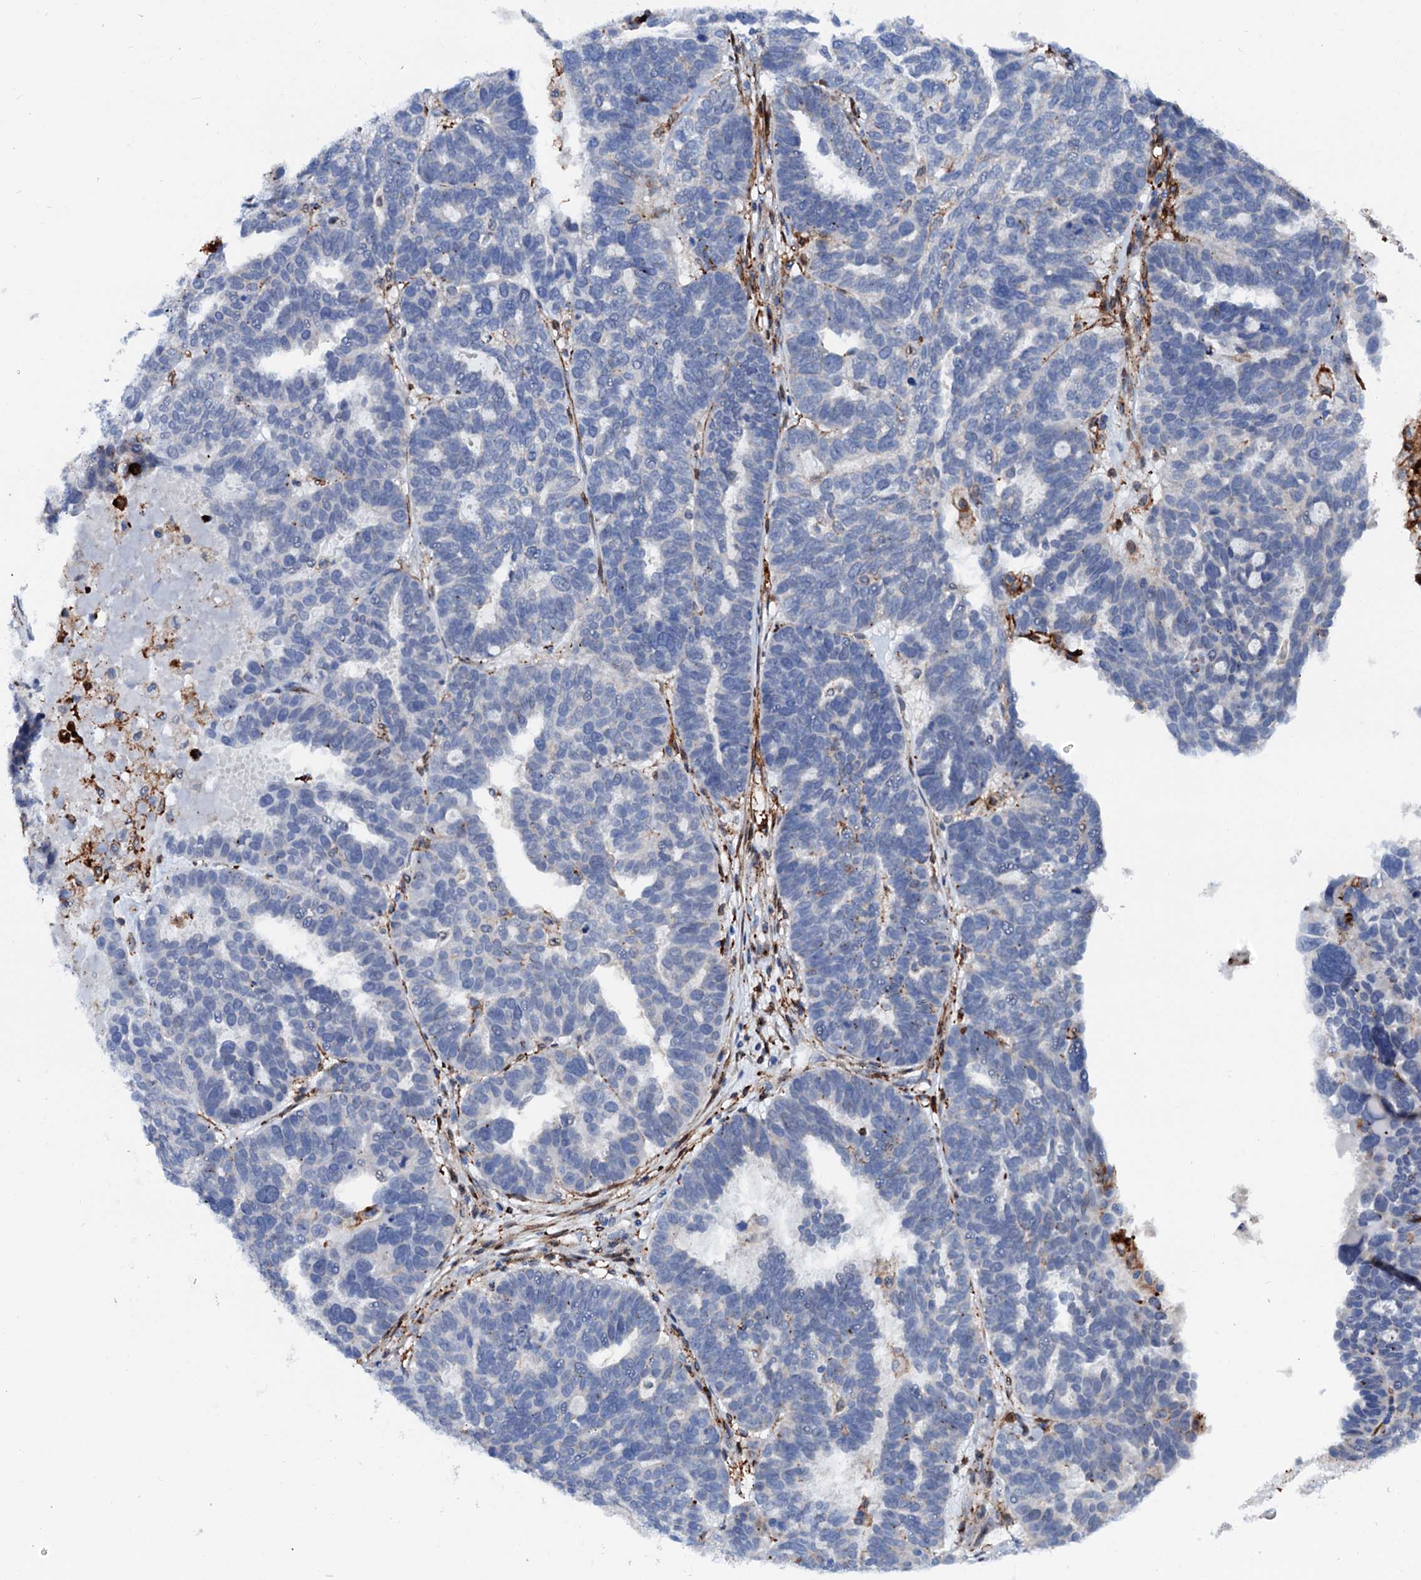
{"staining": {"intensity": "negative", "quantity": "none", "location": "none"}, "tissue": "ovarian cancer", "cell_type": "Tumor cells", "image_type": "cancer", "snomed": [{"axis": "morphology", "description": "Cystadenocarcinoma, serous, NOS"}, {"axis": "topography", "description": "Ovary"}], "caption": "High power microscopy micrograph of an immunohistochemistry photomicrograph of serous cystadenocarcinoma (ovarian), revealing no significant staining in tumor cells. (Immunohistochemistry, brightfield microscopy, high magnification).", "gene": "MED13L", "patient": {"sex": "female", "age": 59}}